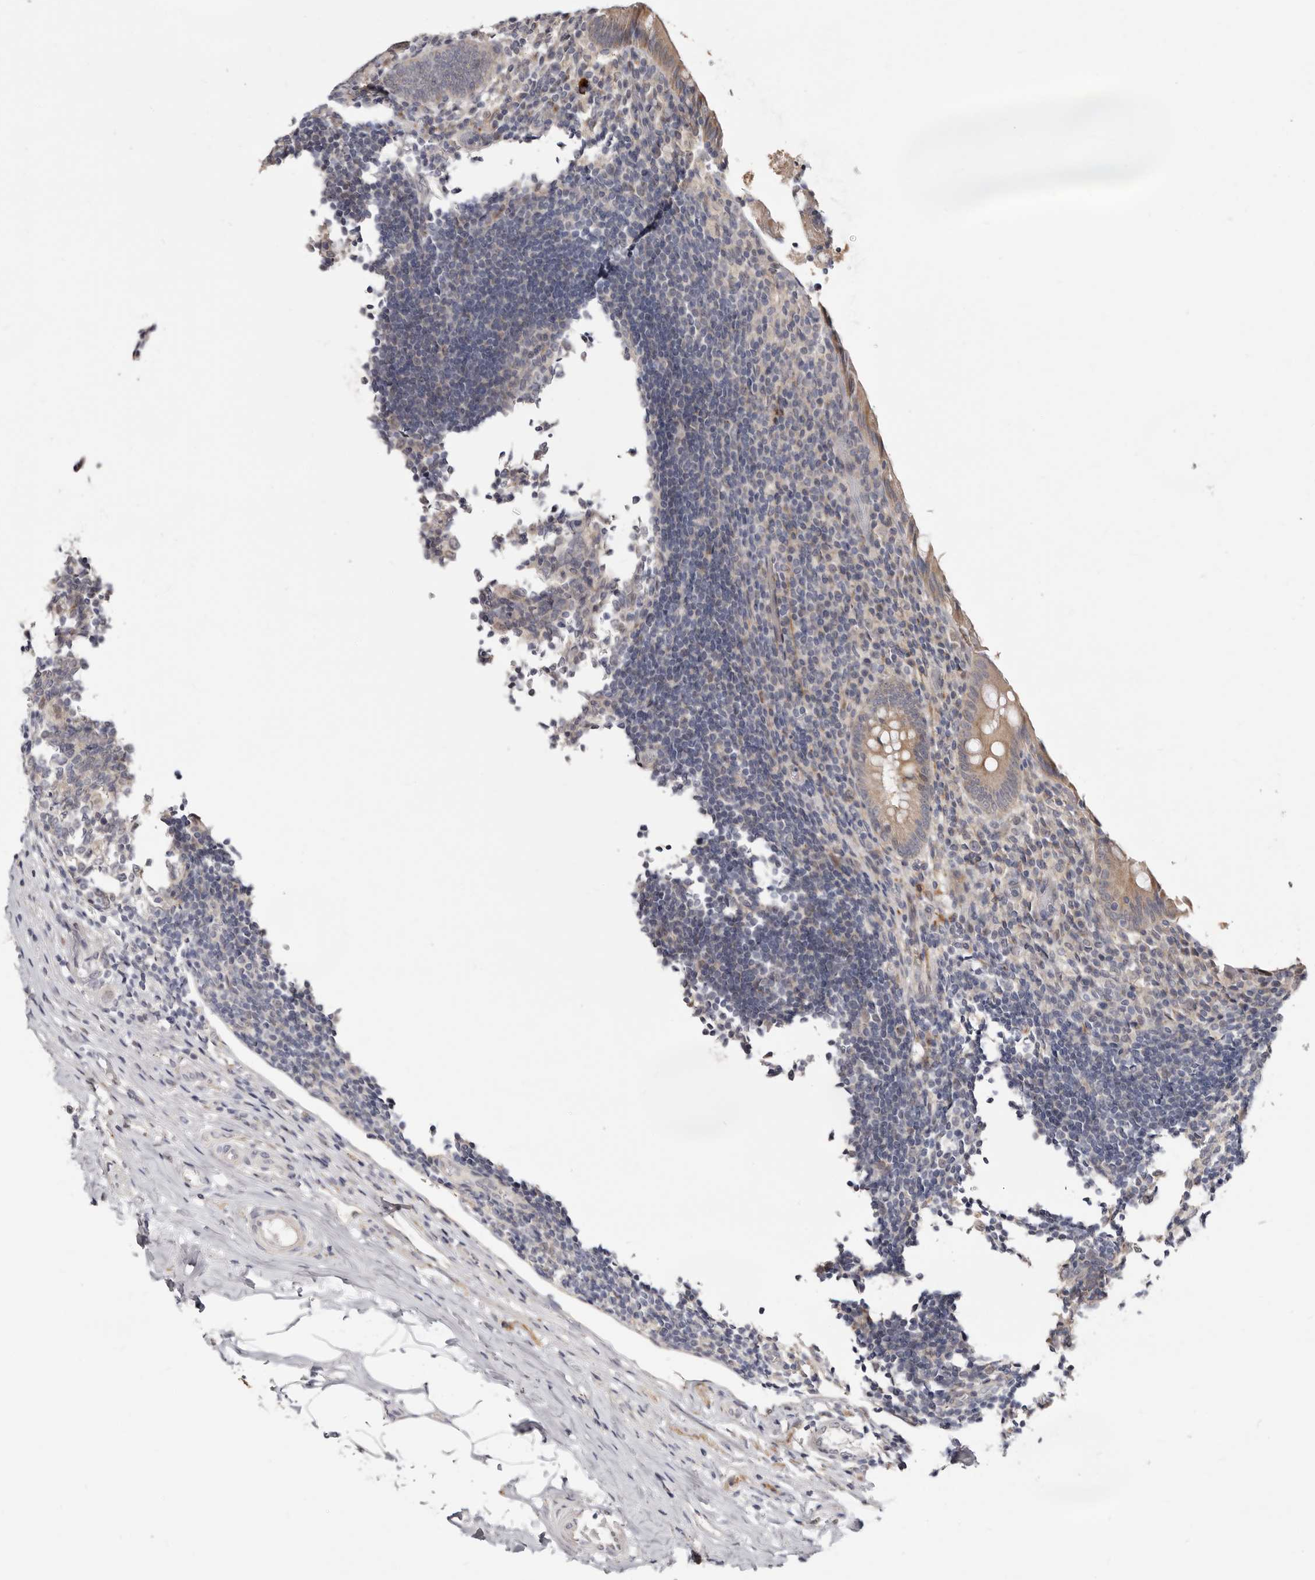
{"staining": {"intensity": "weak", "quantity": ">75%", "location": "cytoplasmic/membranous"}, "tissue": "appendix", "cell_type": "Glandular cells", "image_type": "normal", "snomed": [{"axis": "morphology", "description": "Normal tissue, NOS"}, {"axis": "topography", "description": "Appendix"}], "caption": "The histopathology image reveals immunohistochemical staining of benign appendix. There is weak cytoplasmic/membranous positivity is identified in approximately >75% of glandular cells. (DAB (3,3'-diaminobenzidine) = brown stain, brightfield microscopy at high magnification).", "gene": "KLHL4", "patient": {"sex": "female", "age": 17}}